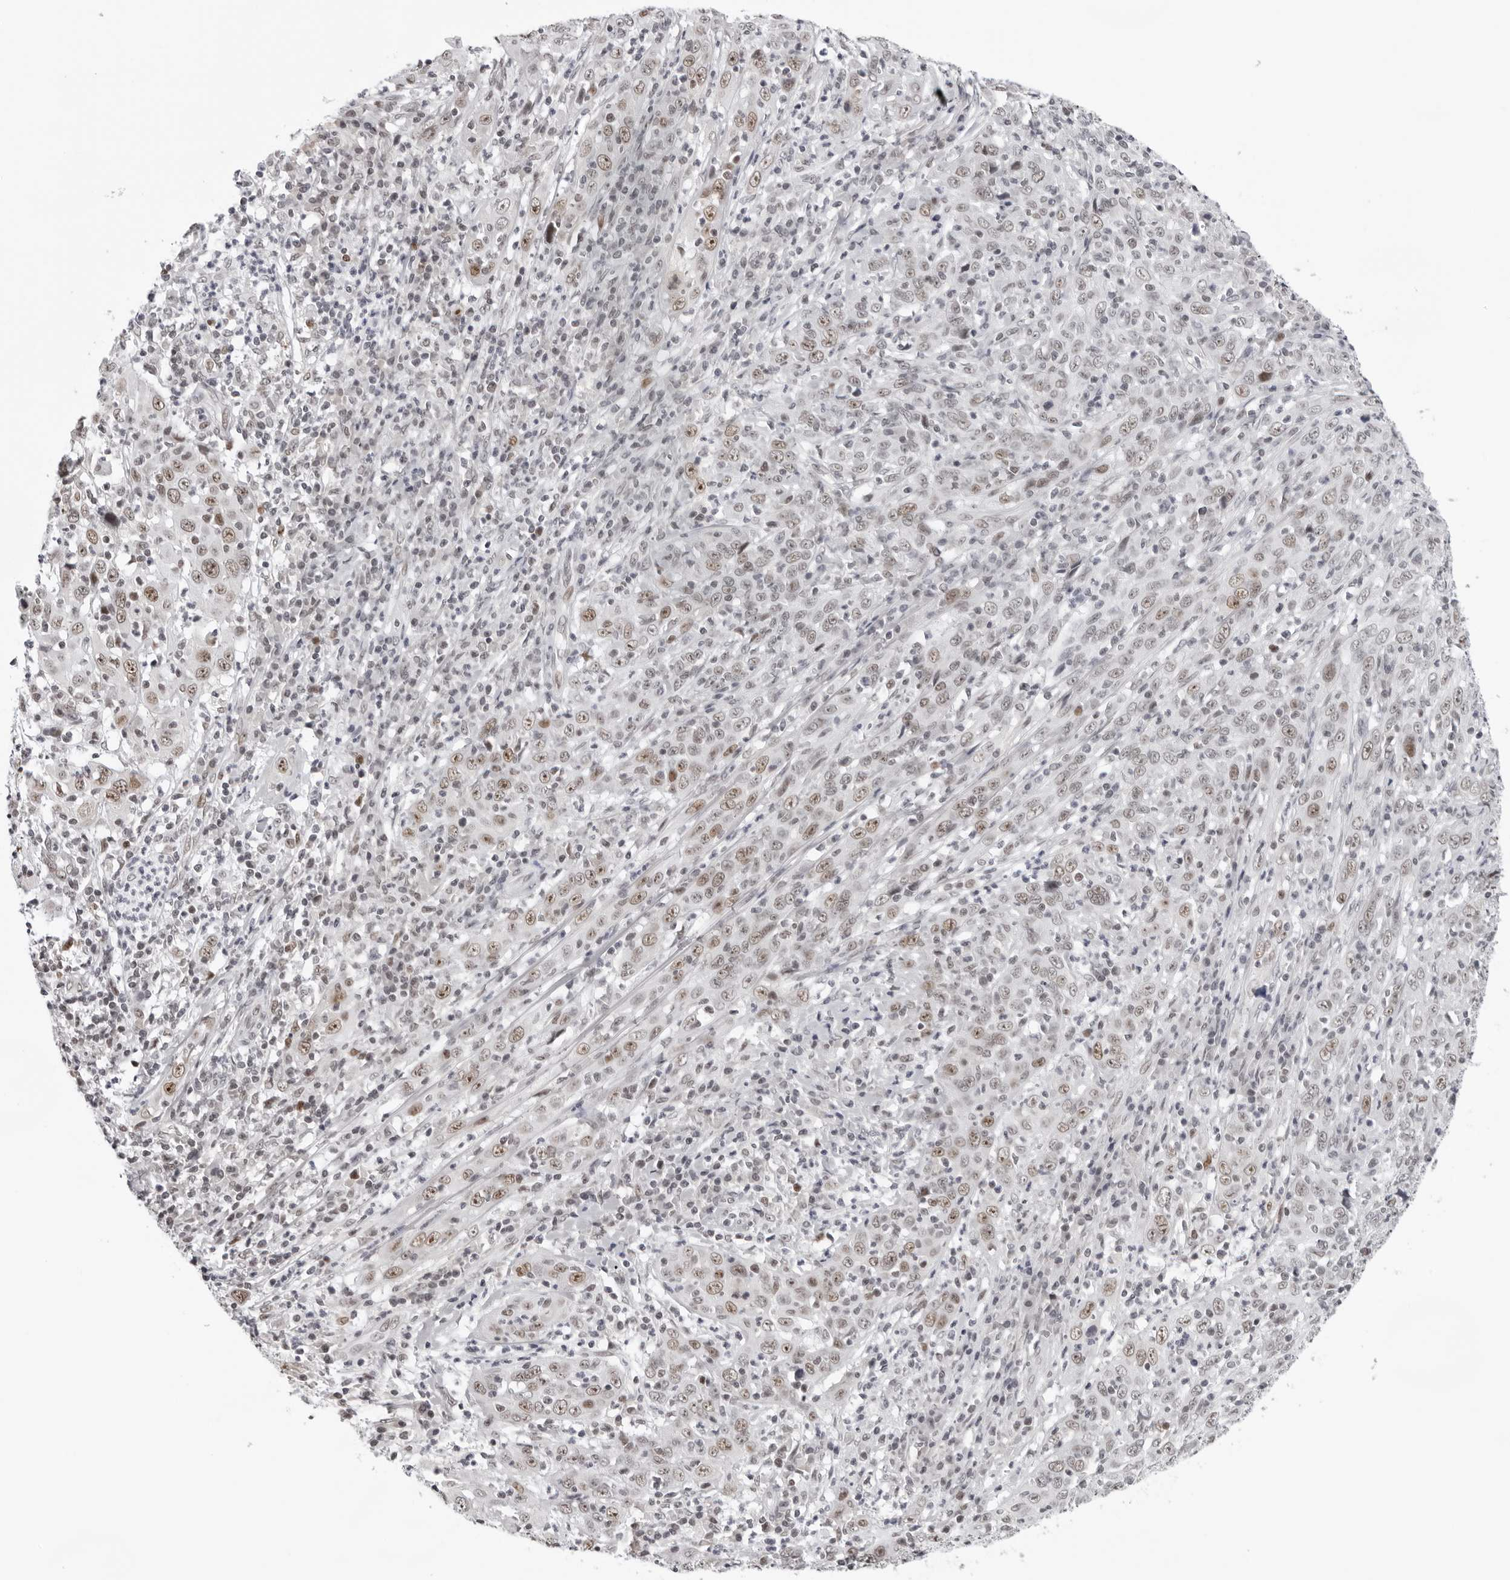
{"staining": {"intensity": "weak", "quantity": ">75%", "location": "nuclear"}, "tissue": "cervical cancer", "cell_type": "Tumor cells", "image_type": "cancer", "snomed": [{"axis": "morphology", "description": "Squamous cell carcinoma, NOS"}, {"axis": "topography", "description": "Cervix"}], "caption": "The micrograph demonstrates a brown stain indicating the presence of a protein in the nuclear of tumor cells in cervical squamous cell carcinoma.", "gene": "USP1", "patient": {"sex": "female", "age": 46}}